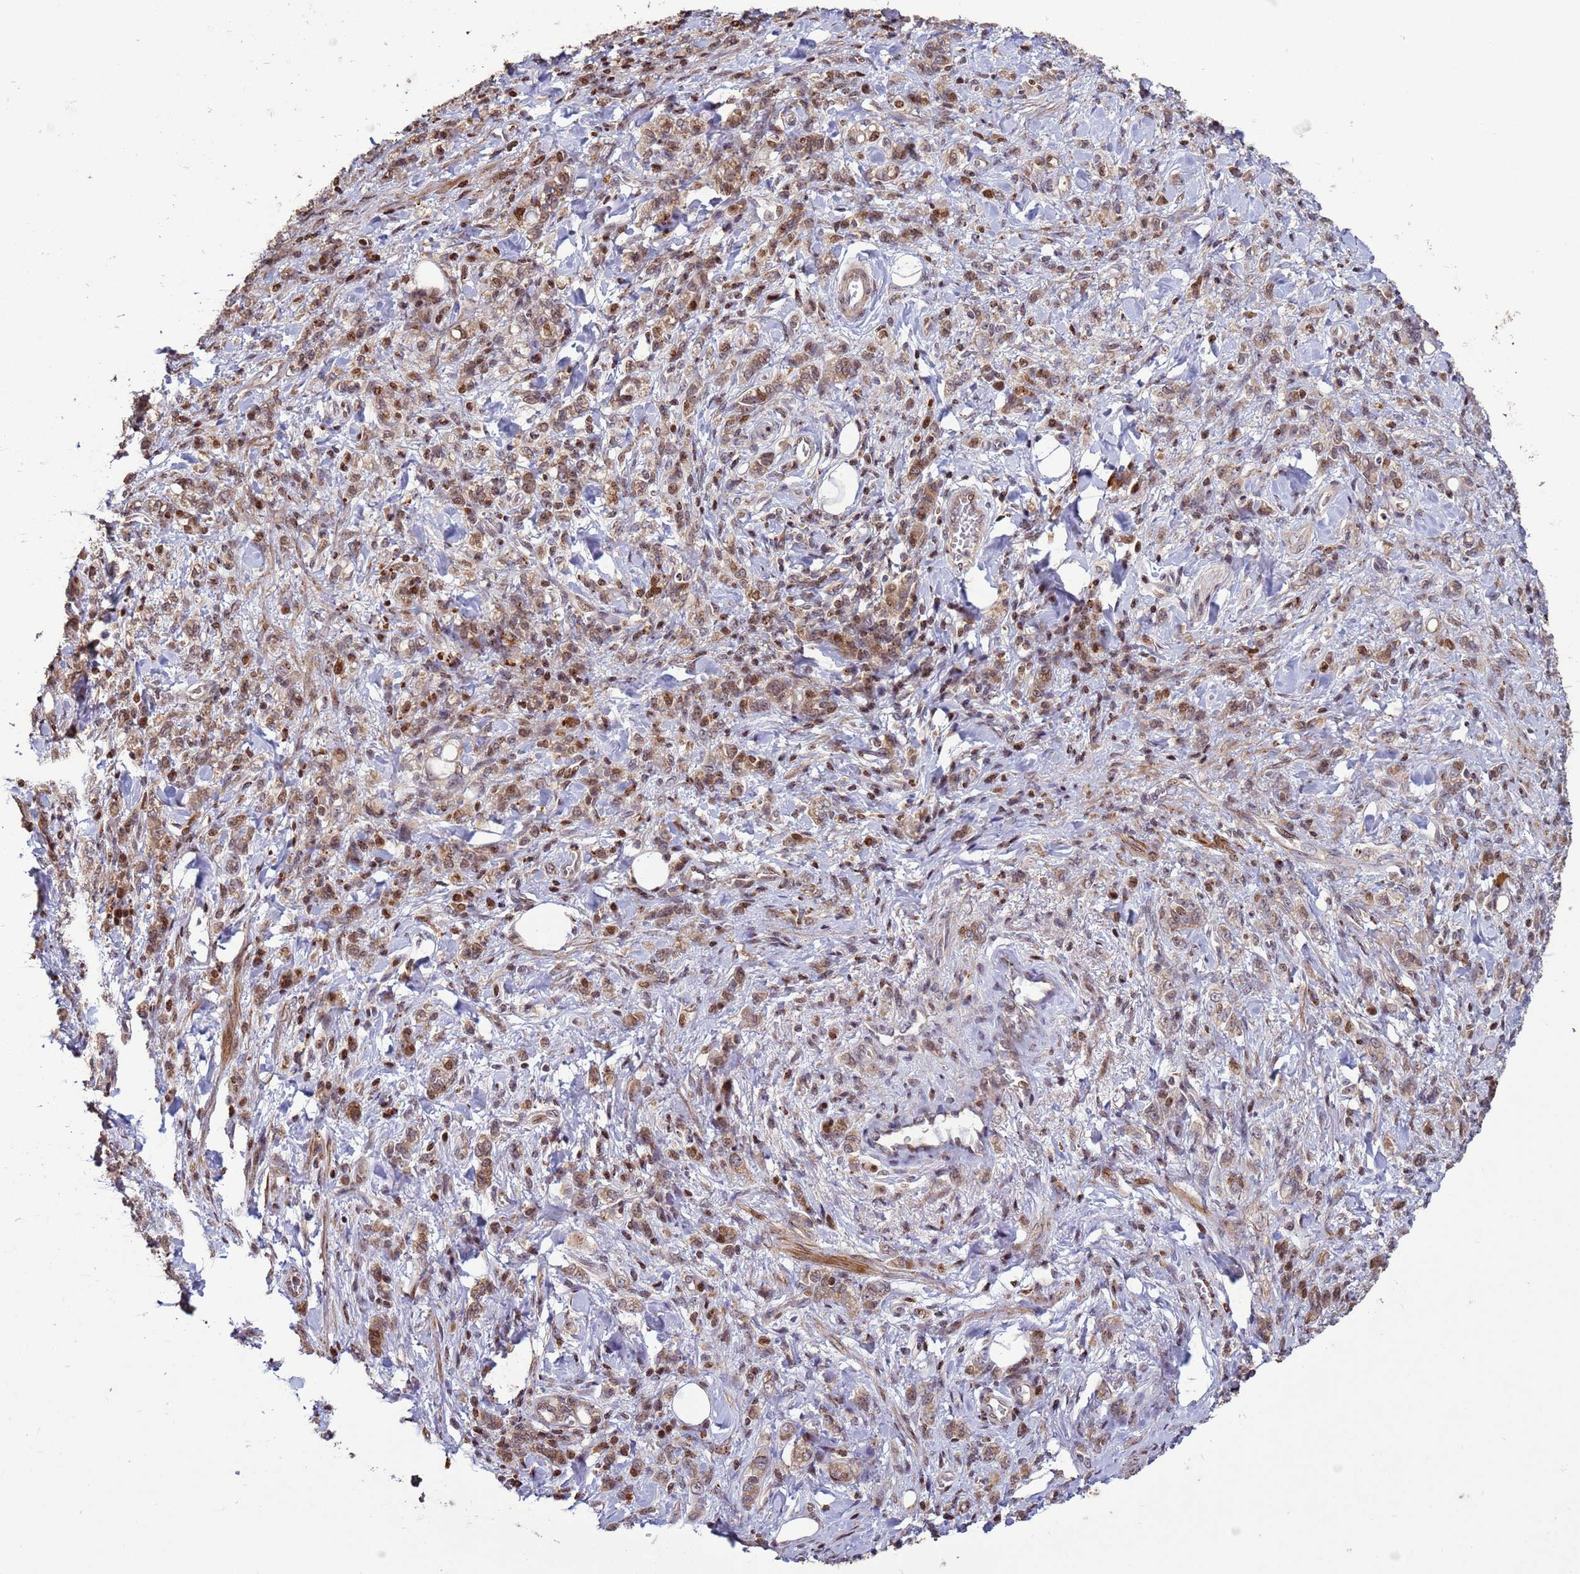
{"staining": {"intensity": "weak", "quantity": ">75%", "location": "cytoplasmic/membranous,nuclear"}, "tissue": "stomach cancer", "cell_type": "Tumor cells", "image_type": "cancer", "snomed": [{"axis": "morphology", "description": "Adenocarcinoma, NOS"}, {"axis": "topography", "description": "Stomach"}], "caption": "Protein expression analysis of stomach adenocarcinoma shows weak cytoplasmic/membranous and nuclear expression in about >75% of tumor cells.", "gene": "HGH1", "patient": {"sex": "male", "age": 77}}